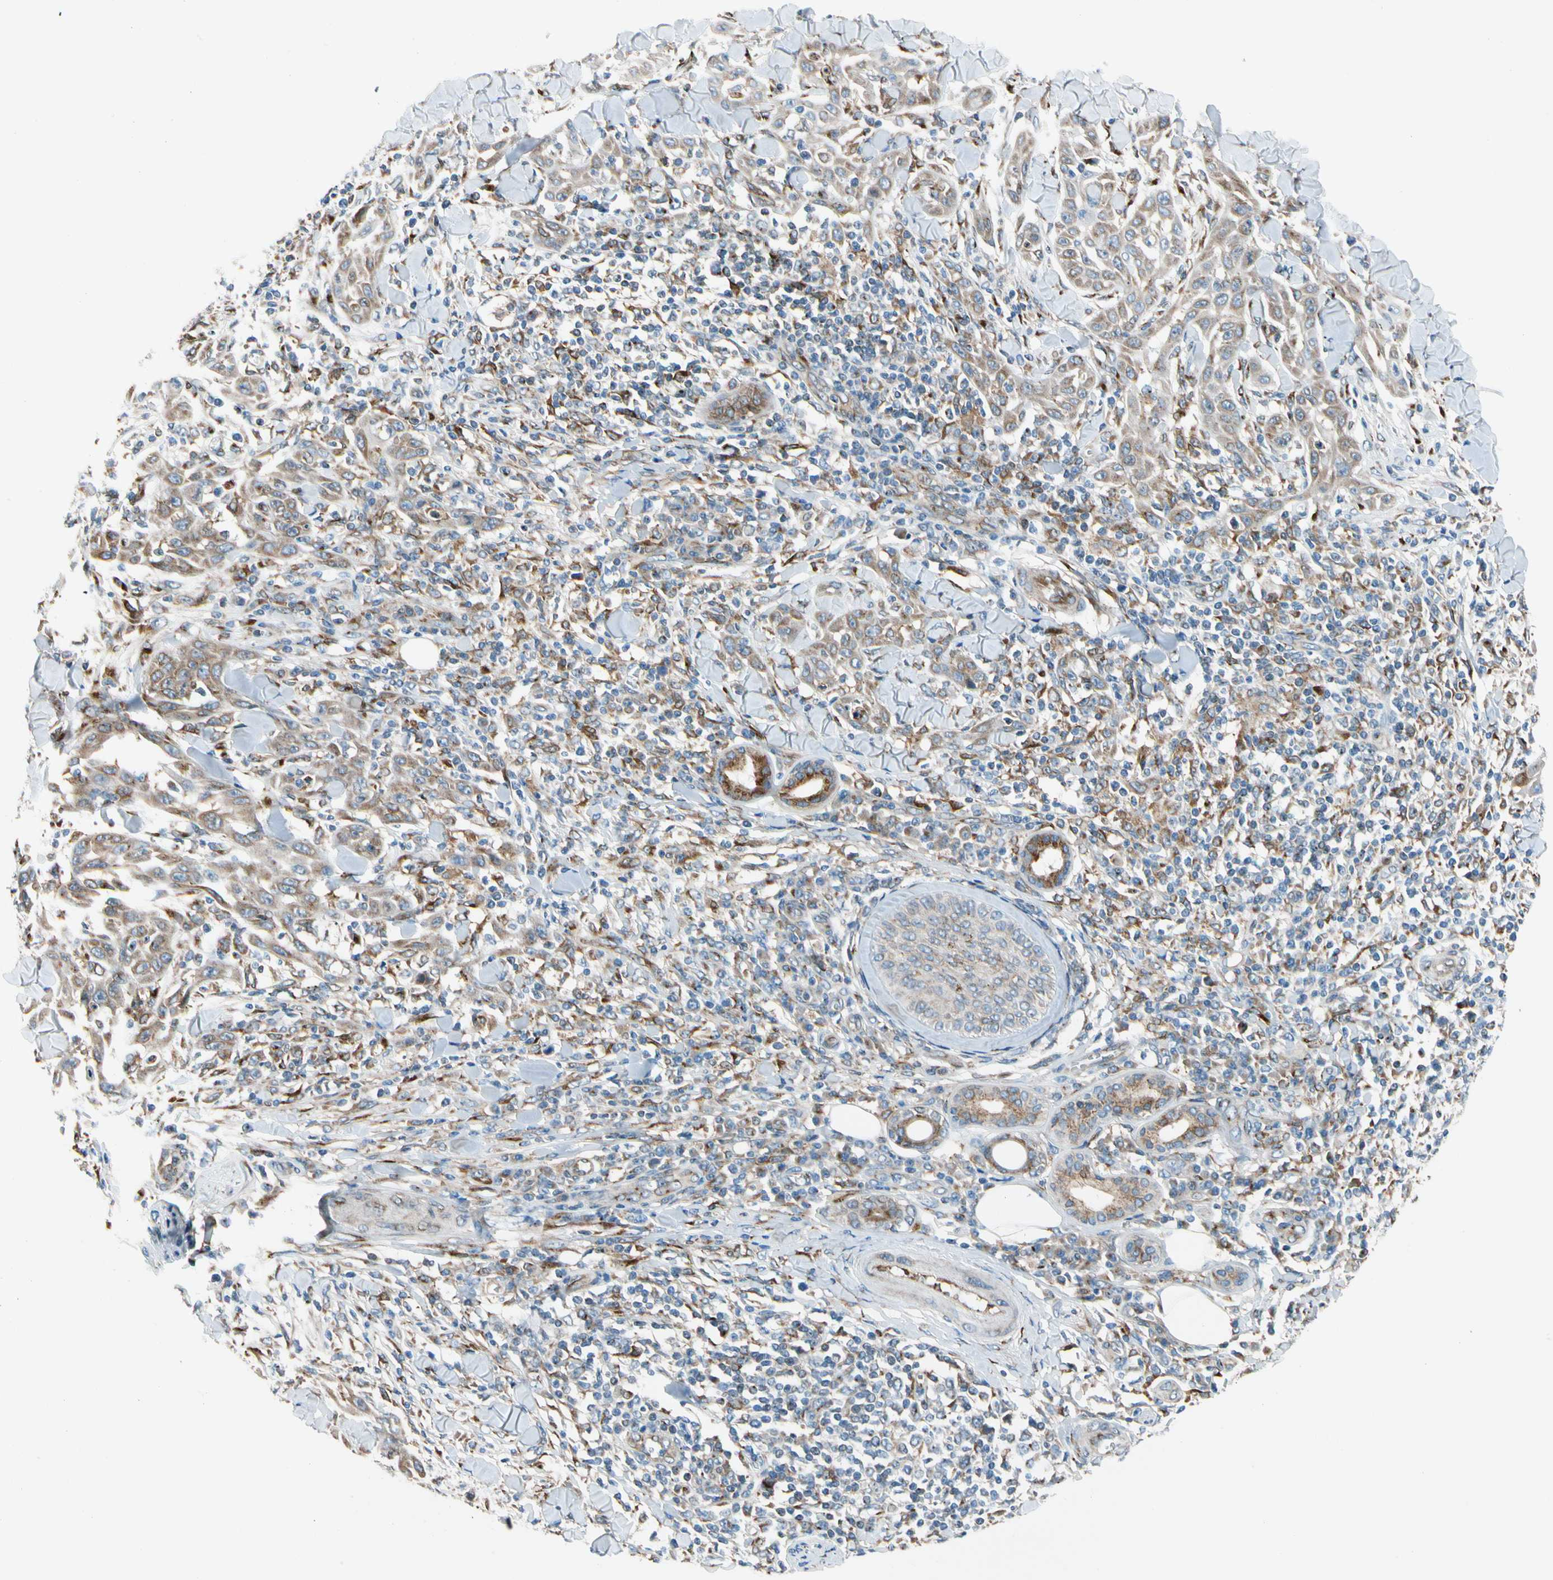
{"staining": {"intensity": "weak", "quantity": "25%-75%", "location": "cytoplasmic/membranous"}, "tissue": "skin cancer", "cell_type": "Tumor cells", "image_type": "cancer", "snomed": [{"axis": "morphology", "description": "Squamous cell carcinoma, NOS"}, {"axis": "topography", "description": "Skin"}], "caption": "Tumor cells exhibit low levels of weak cytoplasmic/membranous expression in approximately 25%-75% of cells in skin cancer.", "gene": "NUCB1", "patient": {"sex": "male", "age": 24}}